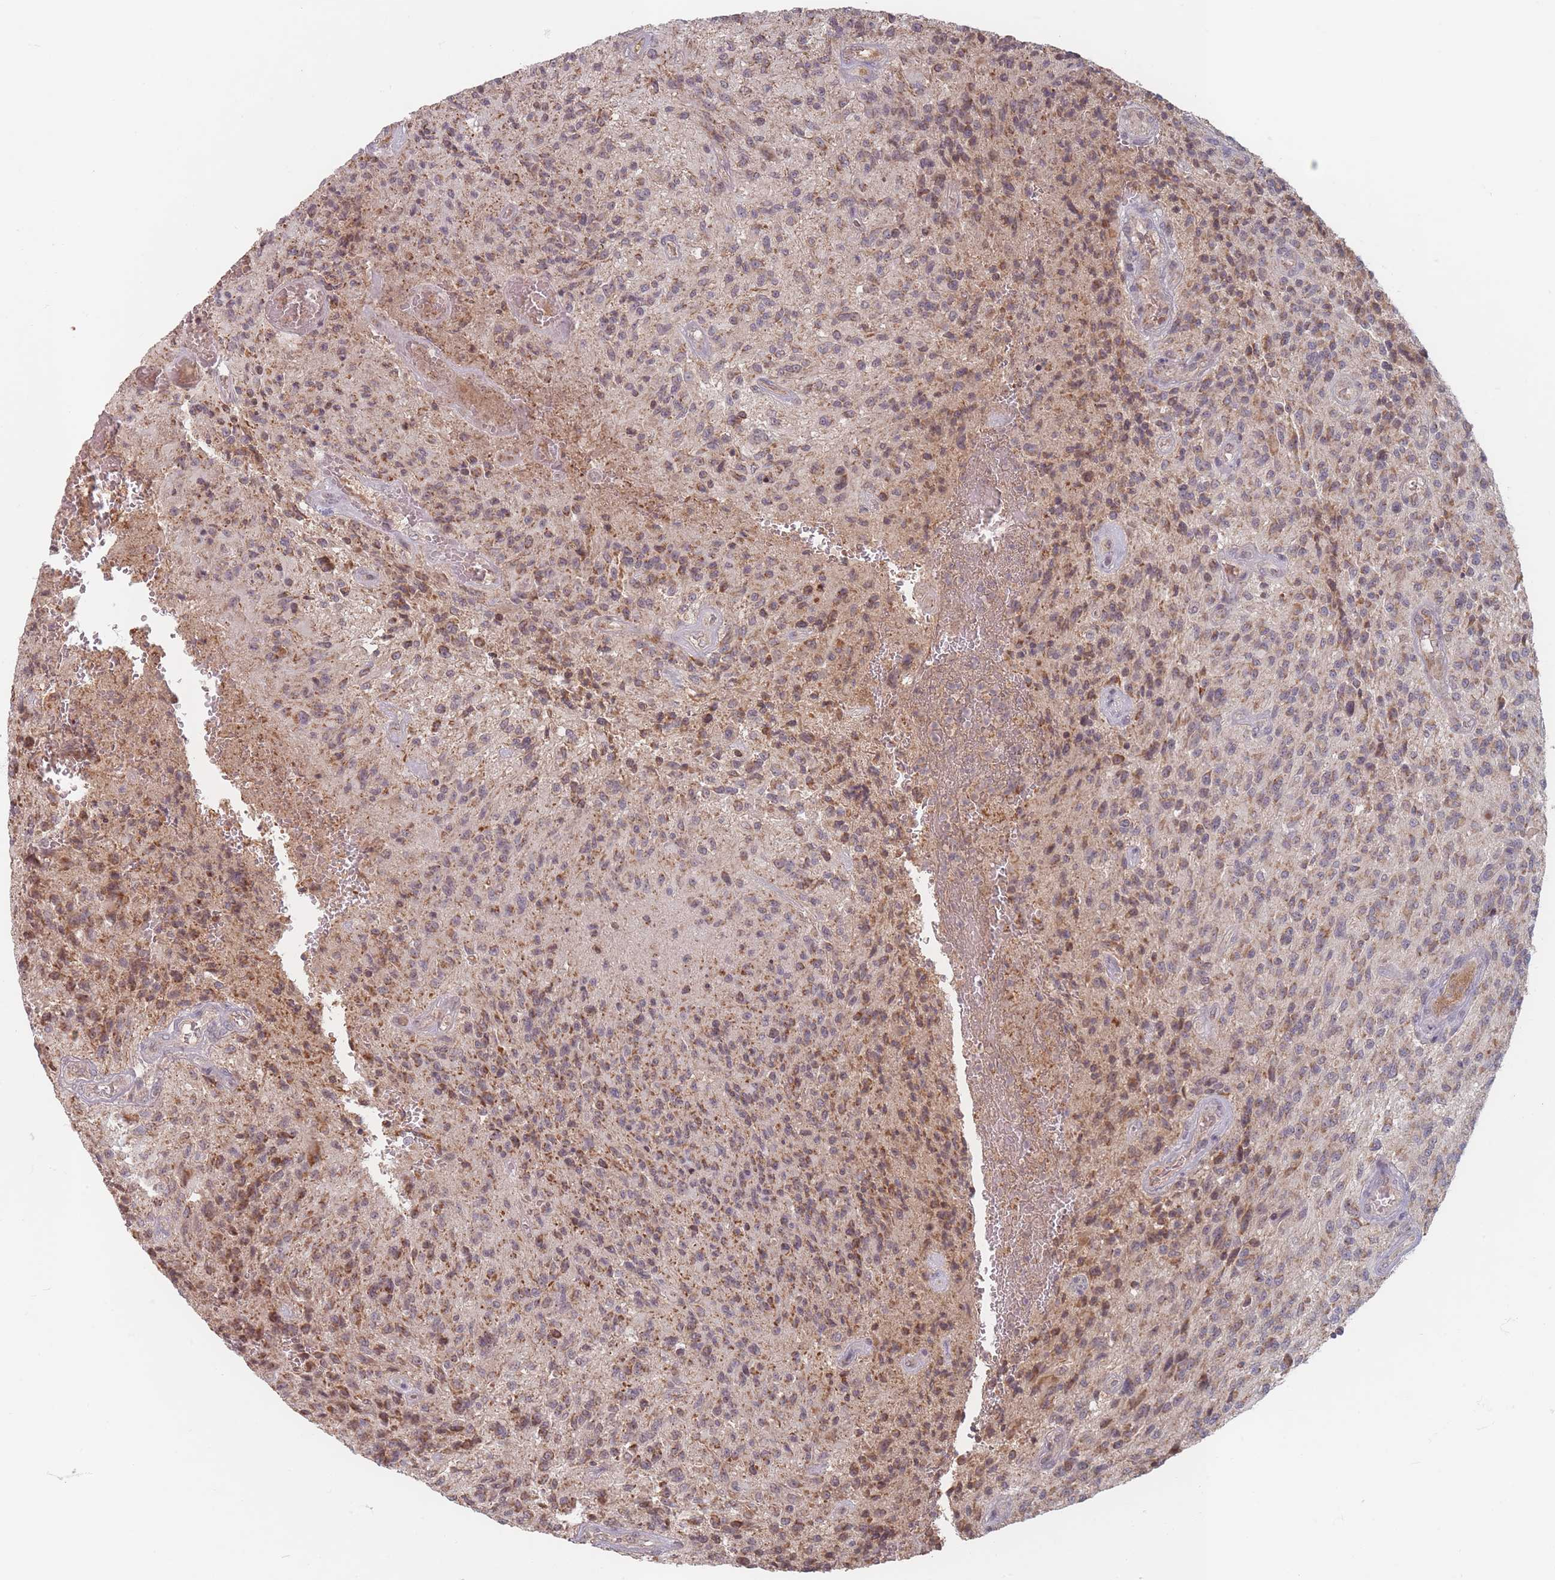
{"staining": {"intensity": "moderate", "quantity": "25%-75%", "location": "cytoplasmic/membranous"}, "tissue": "glioma", "cell_type": "Tumor cells", "image_type": "cancer", "snomed": [{"axis": "morphology", "description": "Normal tissue, NOS"}, {"axis": "morphology", "description": "Glioma, malignant, High grade"}, {"axis": "topography", "description": "Cerebral cortex"}], "caption": "Approximately 25%-75% of tumor cells in high-grade glioma (malignant) demonstrate moderate cytoplasmic/membranous protein staining as visualized by brown immunohistochemical staining.", "gene": "OR2M4", "patient": {"sex": "male", "age": 56}}